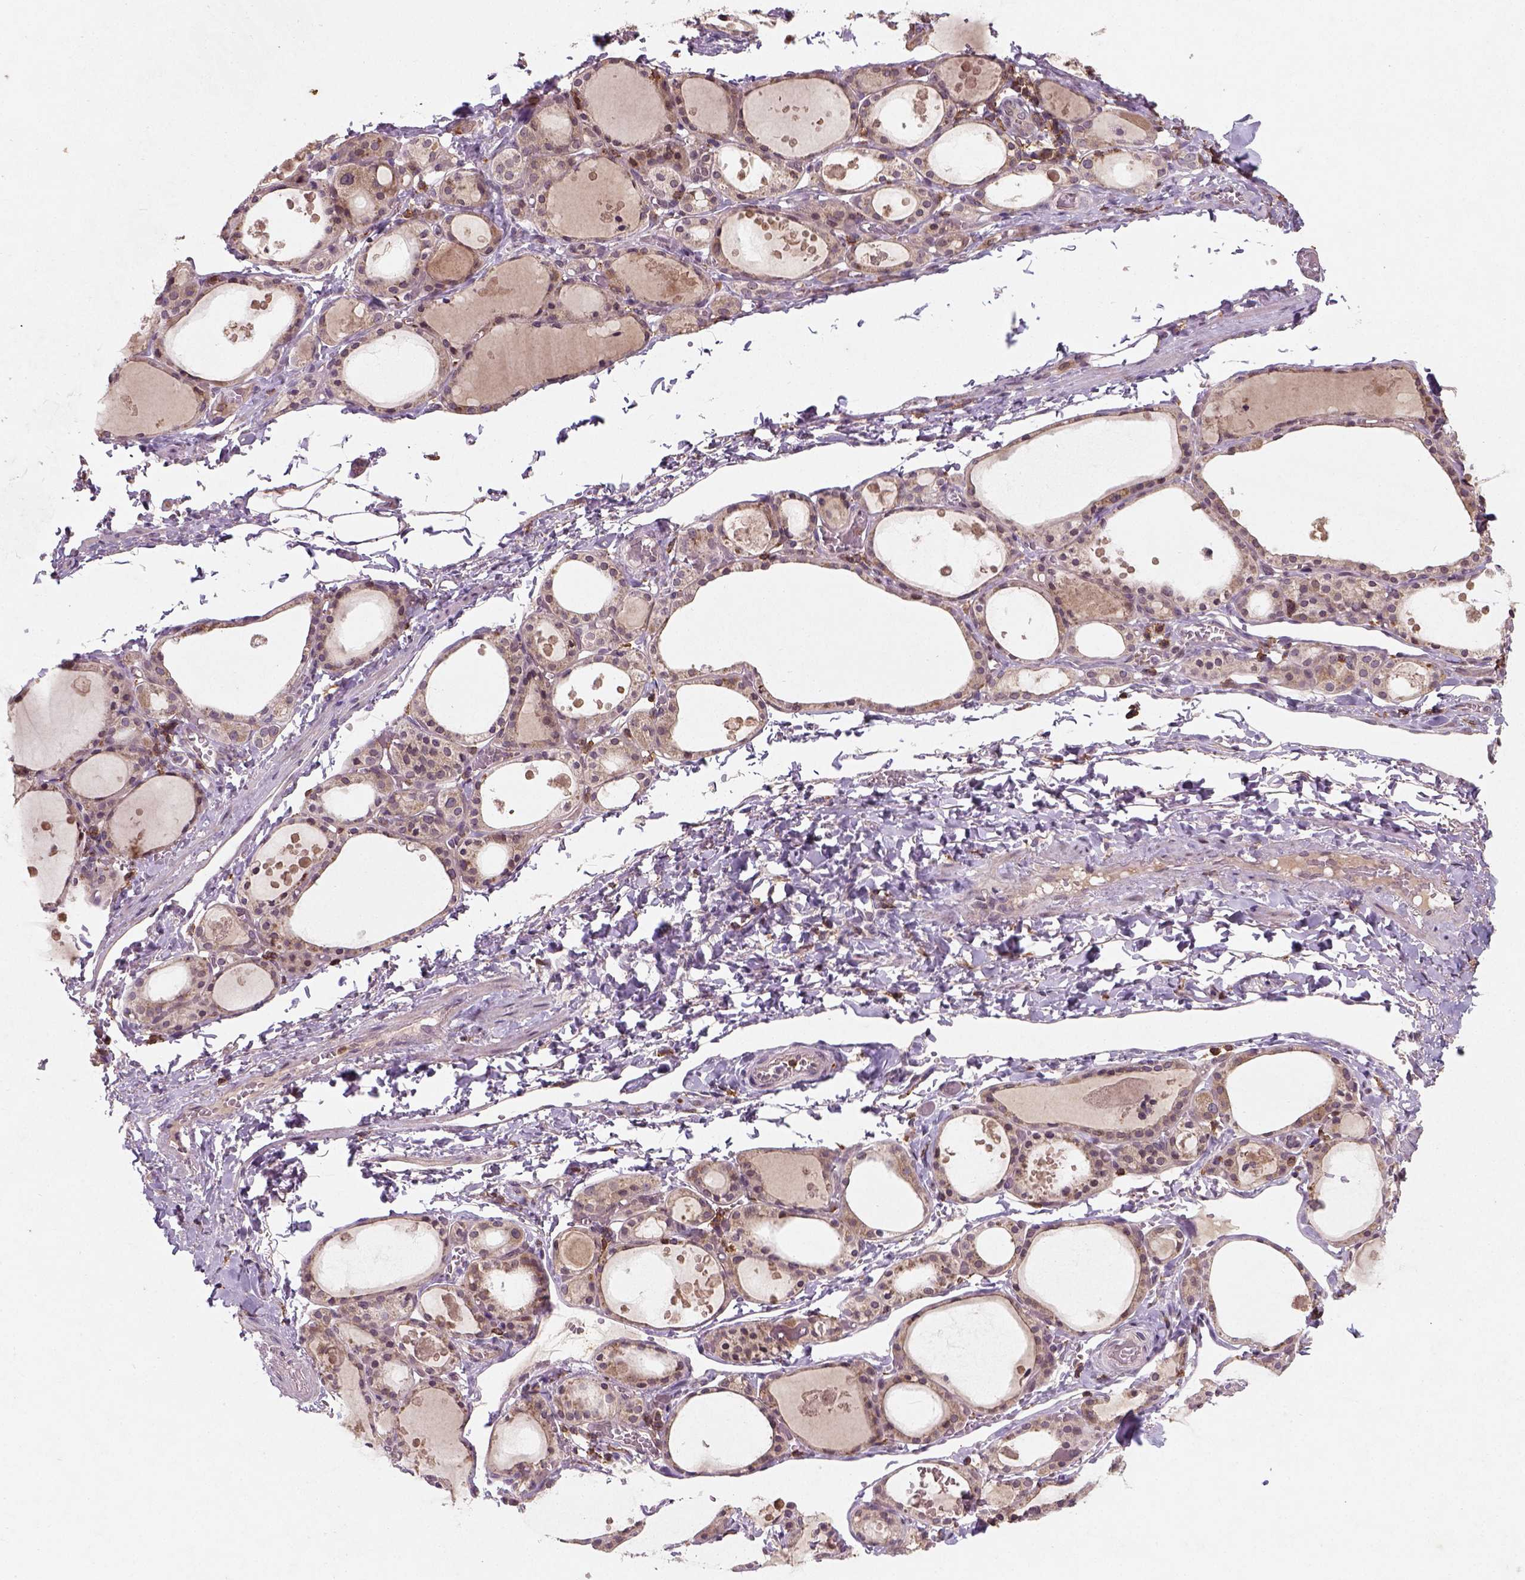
{"staining": {"intensity": "moderate", "quantity": "<25%", "location": "cytoplasmic/membranous"}, "tissue": "thyroid gland", "cell_type": "Glandular cells", "image_type": "normal", "snomed": [{"axis": "morphology", "description": "Normal tissue, NOS"}, {"axis": "topography", "description": "Thyroid gland"}], "caption": "Immunohistochemistry of unremarkable human thyroid gland exhibits low levels of moderate cytoplasmic/membranous positivity in approximately <25% of glandular cells. (DAB (3,3'-diaminobenzidine) IHC, brown staining for protein, blue staining for nuclei).", "gene": "CAMKK1", "patient": {"sex": "male", "age": 68}}